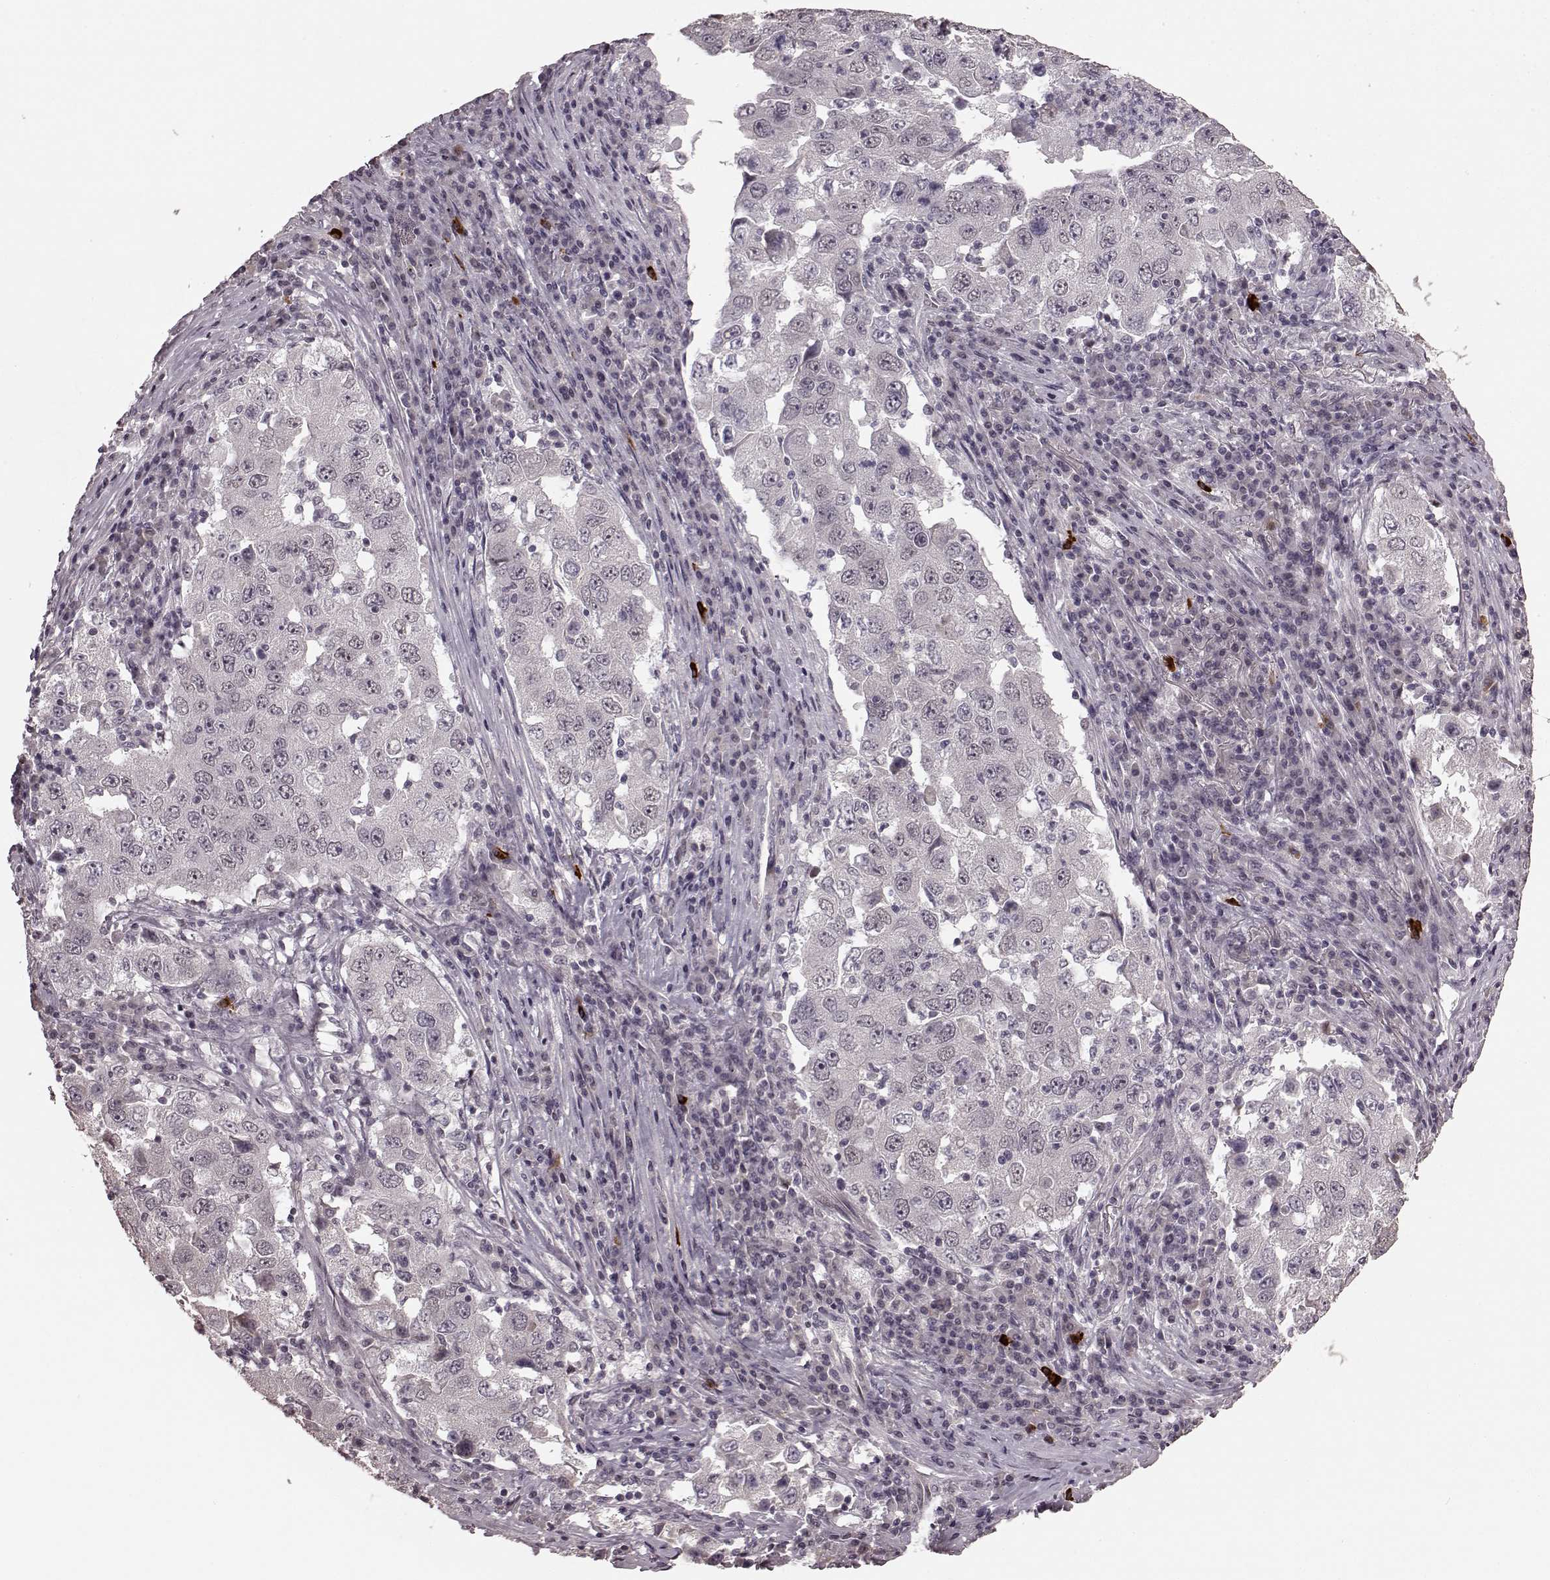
{"staining": {"intensity": "negative", "quantity": "none", "location": "none"}, "tissue": "lung cancer", "cell_type": "Tumor cells", "image_type": "cancer", "snomed": [{"axis": "morphology", "description": "Adenocarcinoma, NOS"}, {"axis": "topography", "description": "Lung"}], "caption": "This is a image of immunohistochemistry (IHC) staining of lung cancer, which shows no expression in tumor cells.", "gene": "PLCB4", "patient": {"sex": "male", "age": 73}}